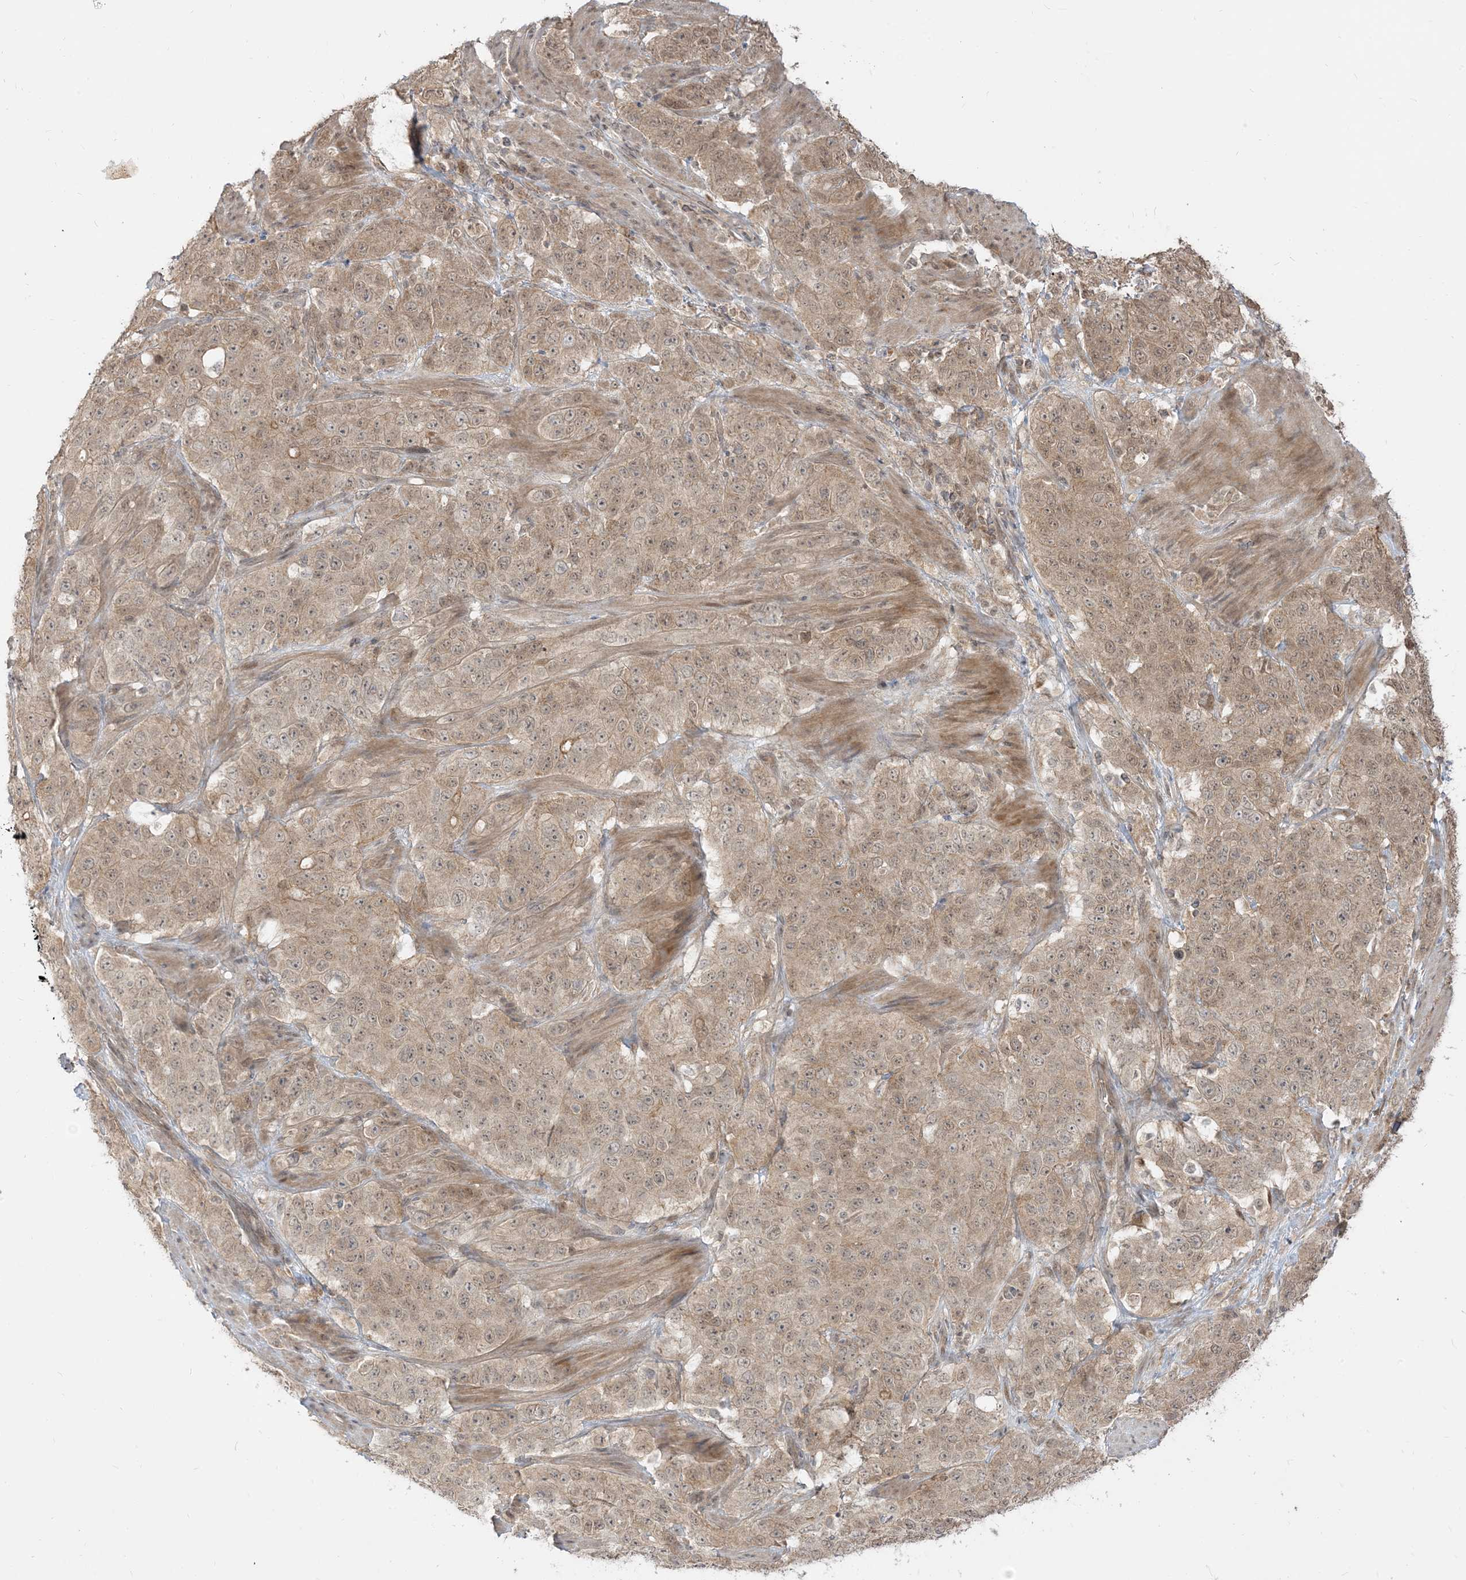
{"staining": {"intensity": "weak", "quantity": ">75%", "location": "cytoplasmic/membranous"}, "tissue": "stomach cancer", "cell_type": "Tumor cells", "image_type": "cancer", "snomed": [{"axis": "morphology", "description": "Adenocarcinoma, NOS"}, {"axis": "topography", "description": "Stomach"}], "caption": "Immunohistochemical staining of stomach cancer reveals weak cytoplasmic/membranous protein expression in approximately >75% of tumor cells. (Brightfield microscopy of DAB IHC at high magnification).", "gene": "TBCC", "patient": {"sex": "male", "age": 48}}